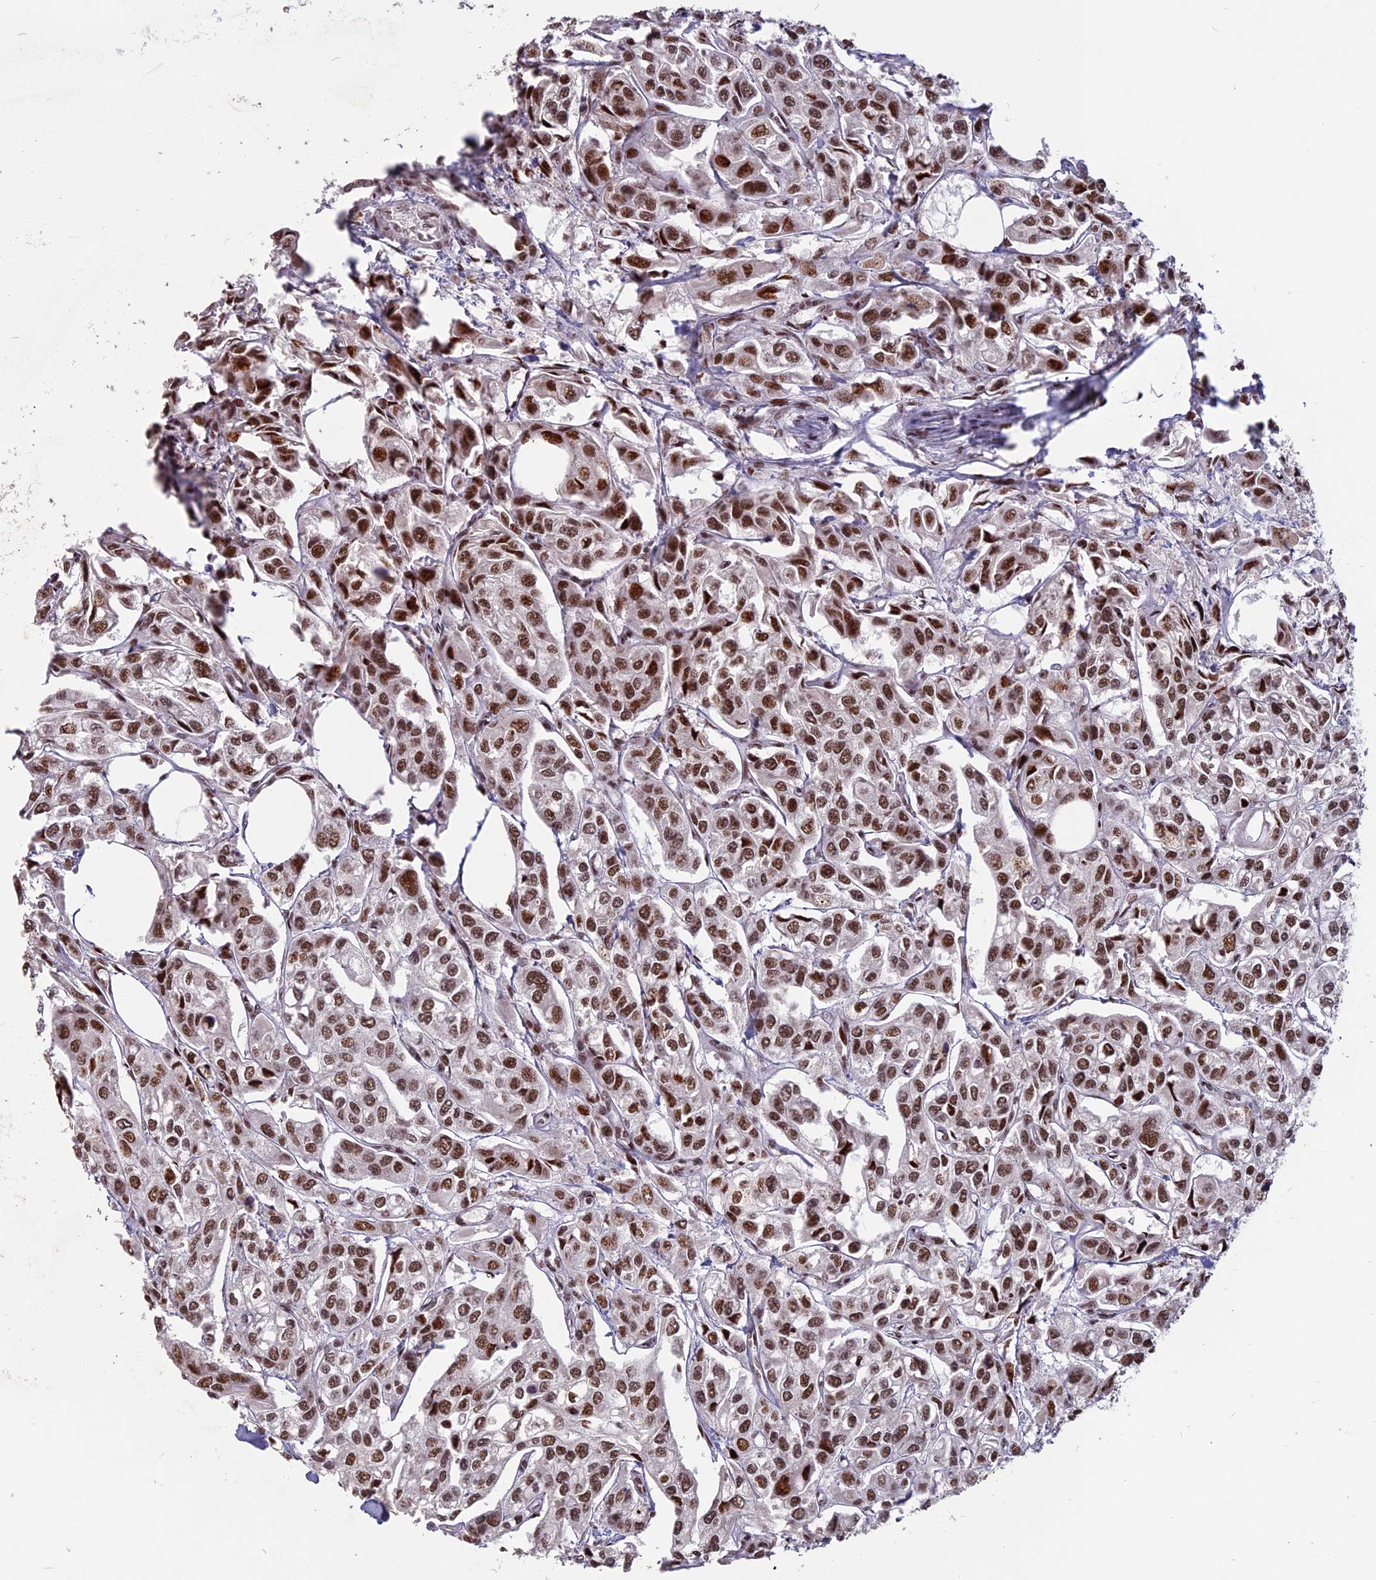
{"staining": {"intensity": "moderate", "quantity": ">75%", "location": "nuclear"}, "tissue": "urothelial cancer", "cell_type": "Tumor cells", "image_type": "cancer", "snomed": [{"axis": "morphology", "description": "Urothelial carcinoma, High grade"}, {"axis": "topography", "description": "Urinary bladder"}], "caption": "Brown immunohistochemical staining in urothelial cancer demonstrates moderate nuclear positivity in about >75% of tumor cells.", "gene": "CDC7", "patient": {"sex": "male", "age": 67}}